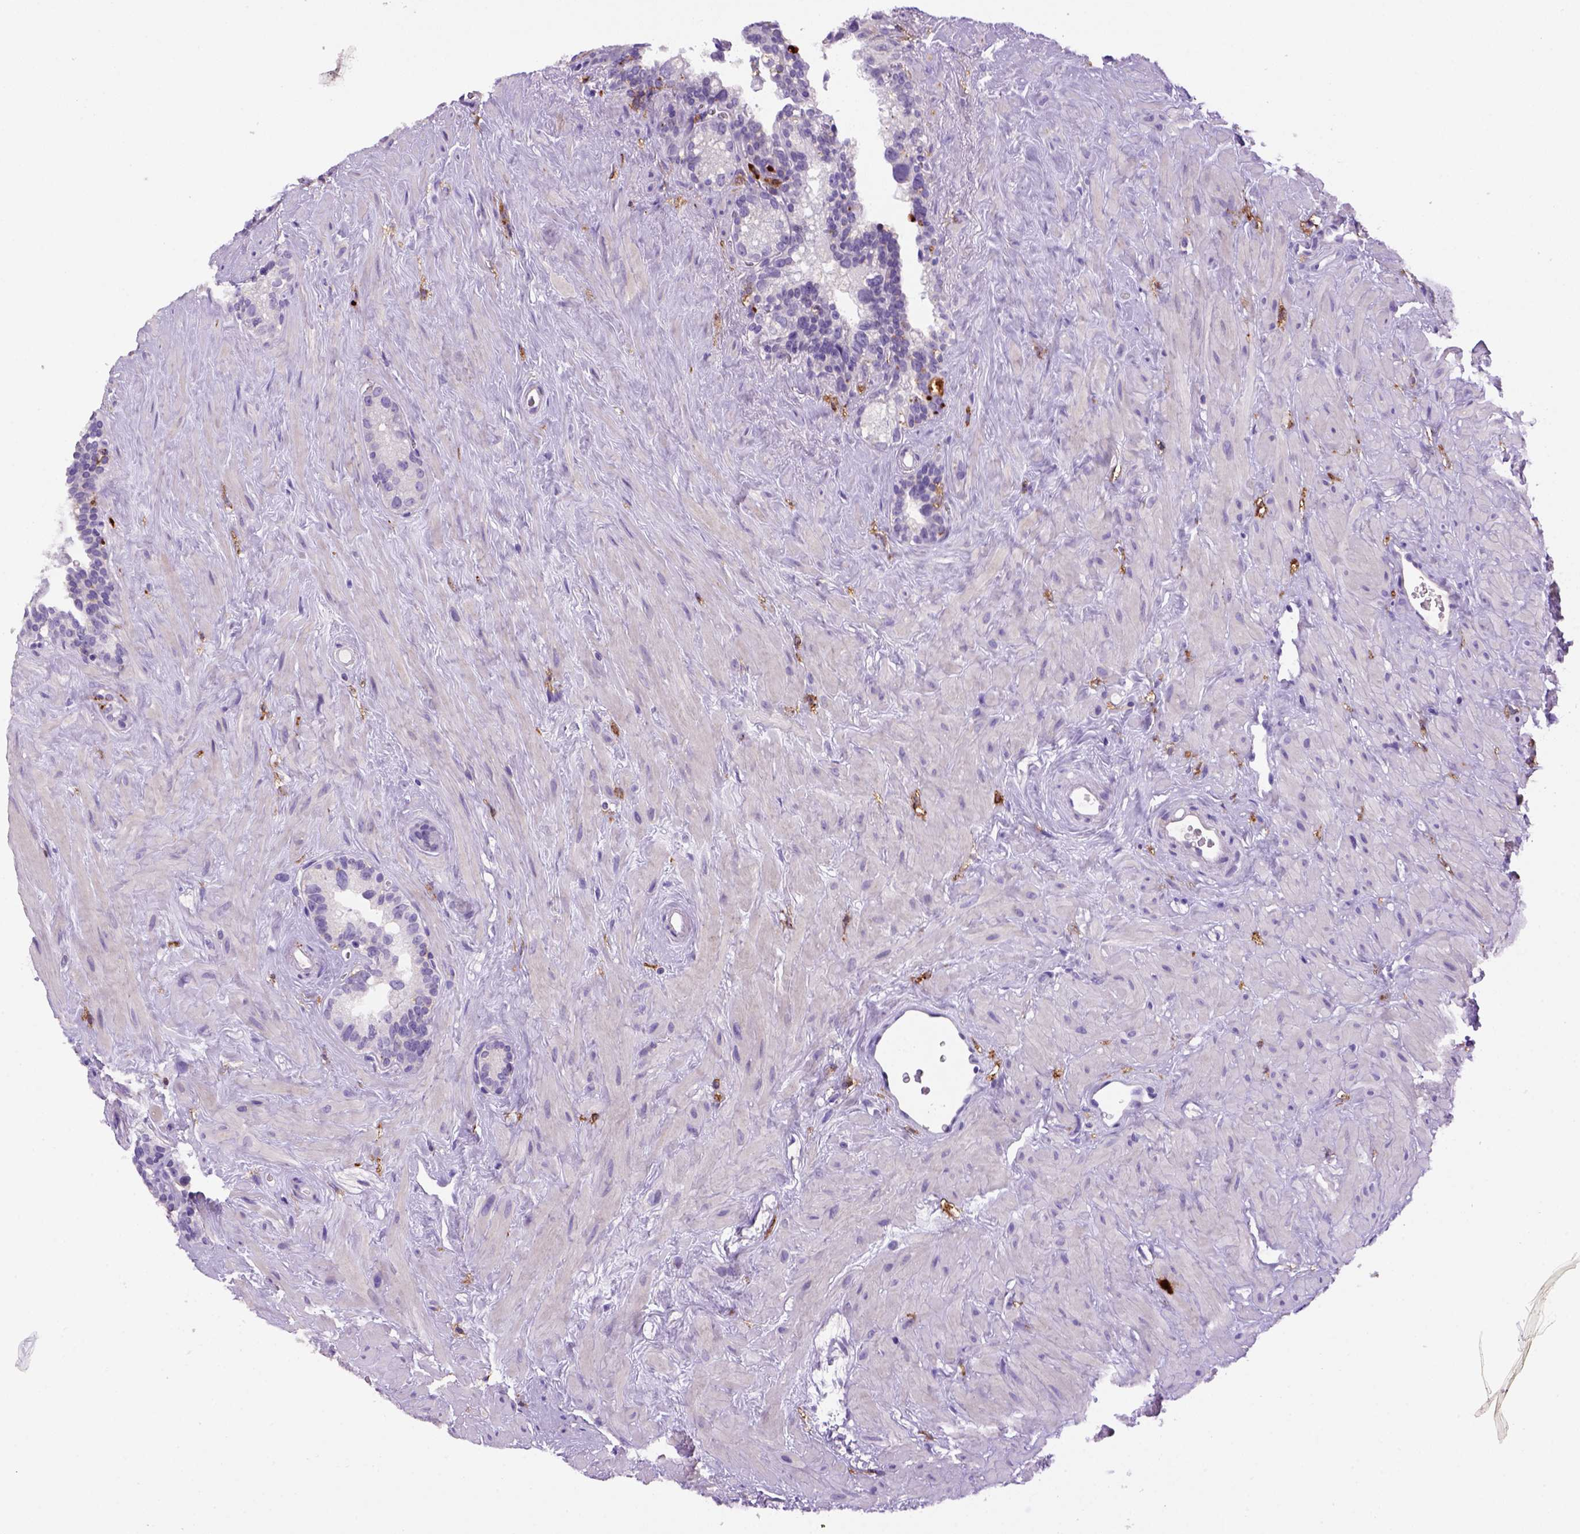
{"staining": {"intensity": "negative", "quantity": "none", "location": "none"}, "tissue": "seminal vesicle", "cell_type": "Glandular cells", "image_type": "normal", "snomed": [{"axis": "morphology", "description": "Normal tissue, NOS"}, {"axis": "topography", "description": "Seminal veicle"}], "caption": "Immunohistochemical staining of benign human seminal vesicle reveals no significant staining in glandular cells.", "gene": "CD14", "patient": {"sex": "male", "age": 71}}